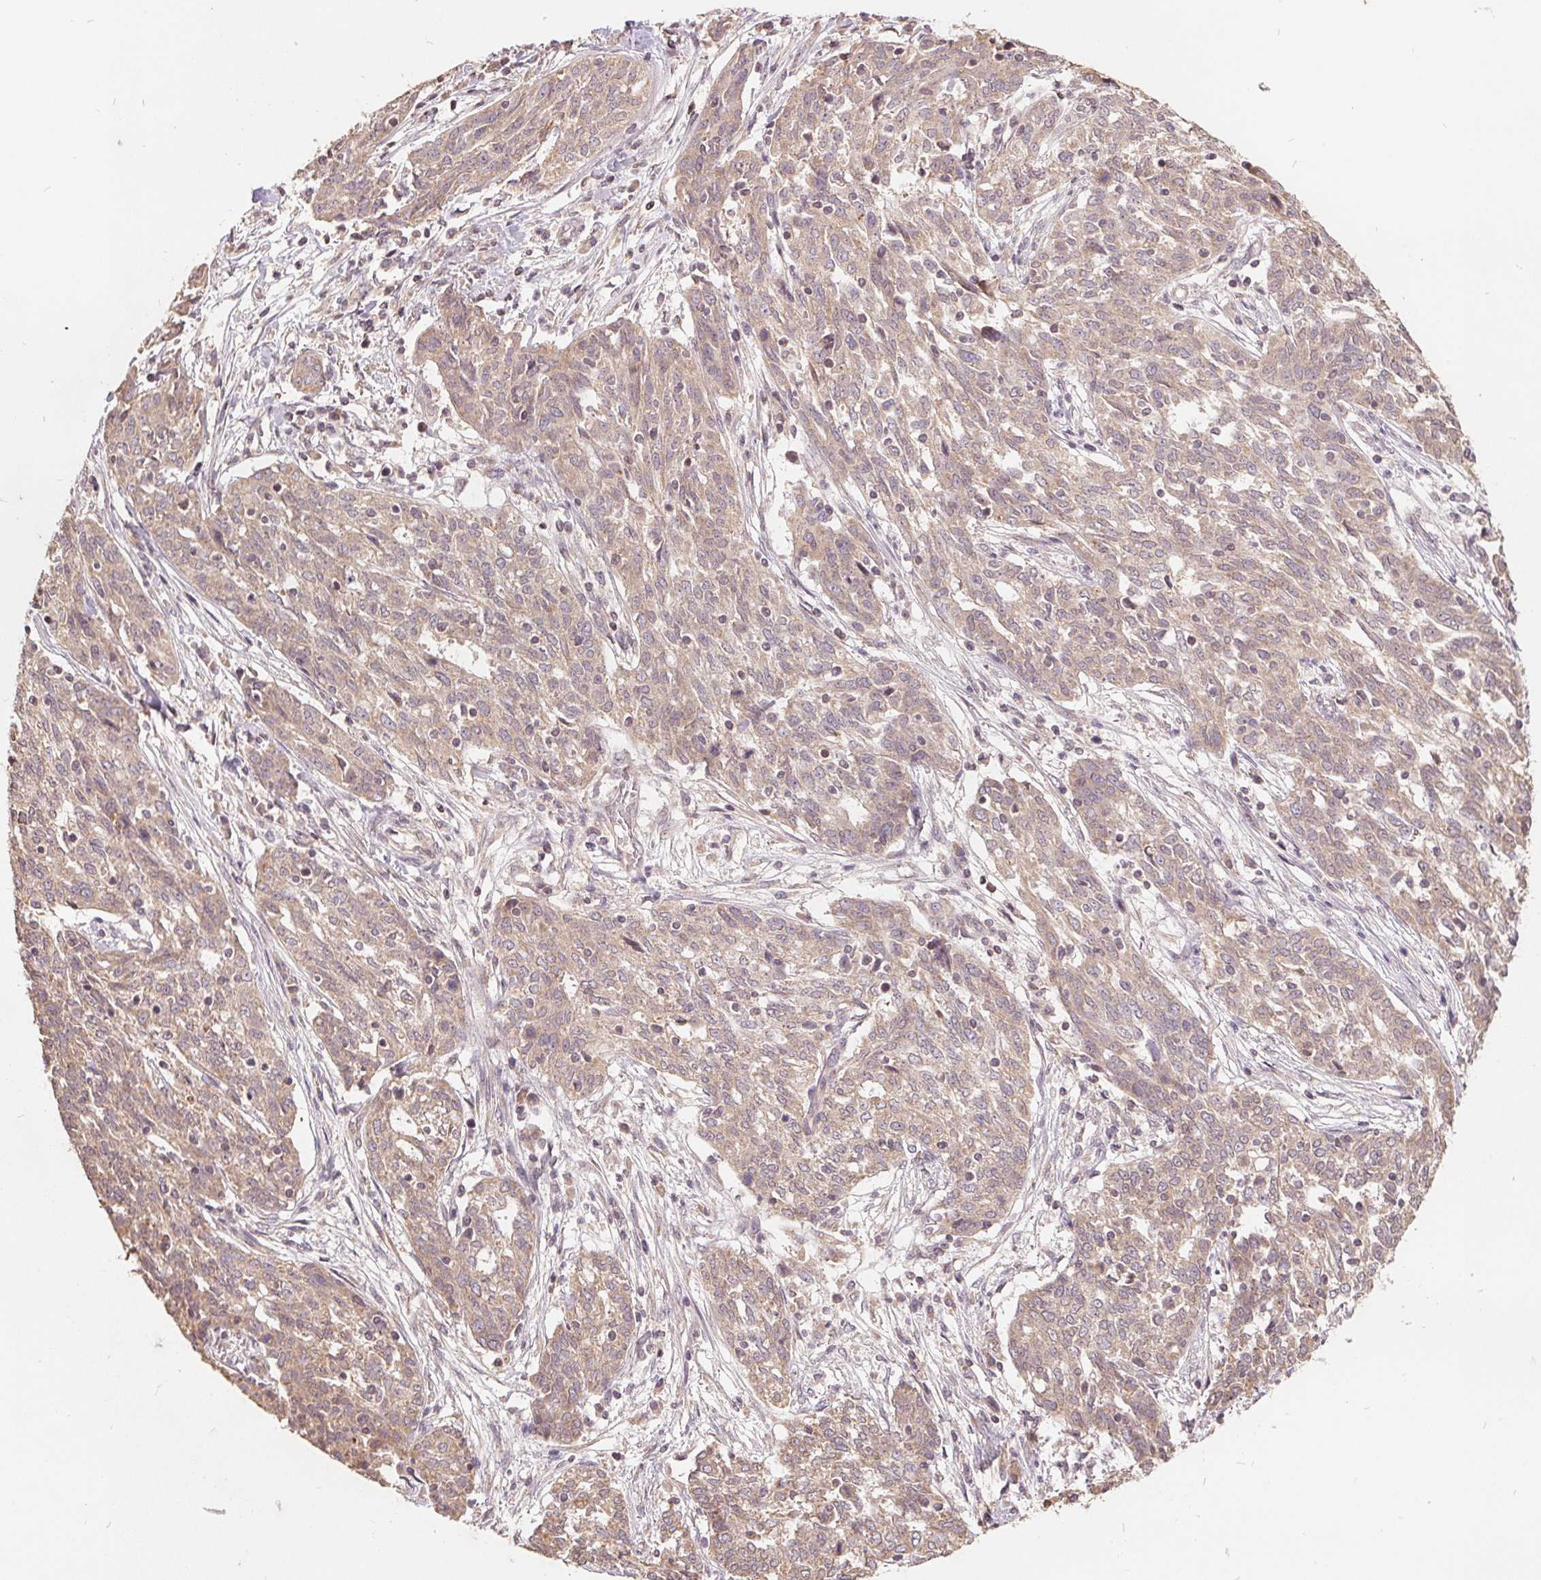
{"staining": {"intensity": "weak", "quantity": ">75%", "location": "cytoplasmic/membranous"}, "tissue": "ovarian cancer", "cell_type": "Tumor cells", "image_type": "cancer", "snomed": [{"axis": "morphology", "description": "Cystadenocarcinoma, serous, NOS"}, {"axis": "topography", "description": "Ovary"}], "caption": "This is an image of immunohistochemistry (IHC) staining of ovarian serous cystadenocarcinoma, which shows weak staining in the cytoplasmic/membranous of tumor cells.", "gene": "CDIPT", "patient": {"sex": "female", "age": 67}}